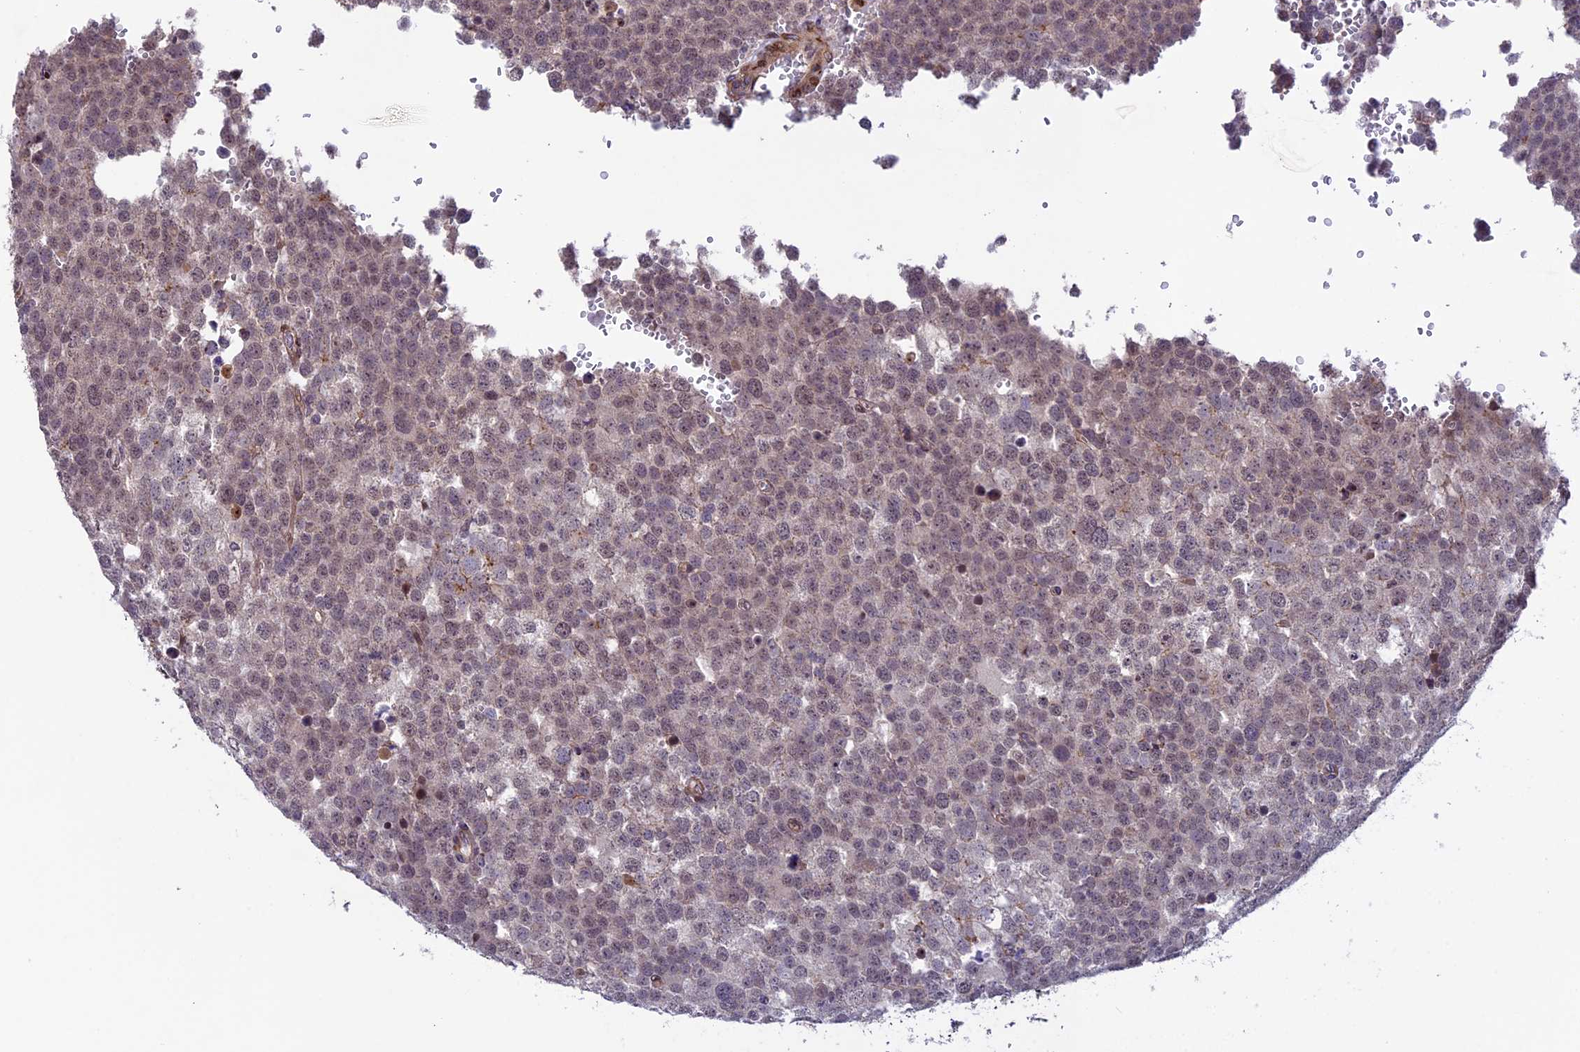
{"staining": {"intensity": "weak", "quantity": "<25%", "location": "cytoplasmic/membranous,nuclear"}, "tissue": "testis cancer", "cell_type": "Tumor cells", "image_type": "cancer", "snomed": [{"axis": "morphology", "description": "Seminoma, NOS"}, {"axis": "topography", "description": "Testis"}], "caption": "The immunohistochemistry photomicrograph has no significant positivity in tumor cells of testis cancer (seminoma) tissue. The staining is performed using DAB (3,3'-diaminobenzidine) brown chromogen with nuclei counter-stained in using hematoxylin.", "gene": "SIPA1L3", "patient": {"sex": "male", "age": 71}}